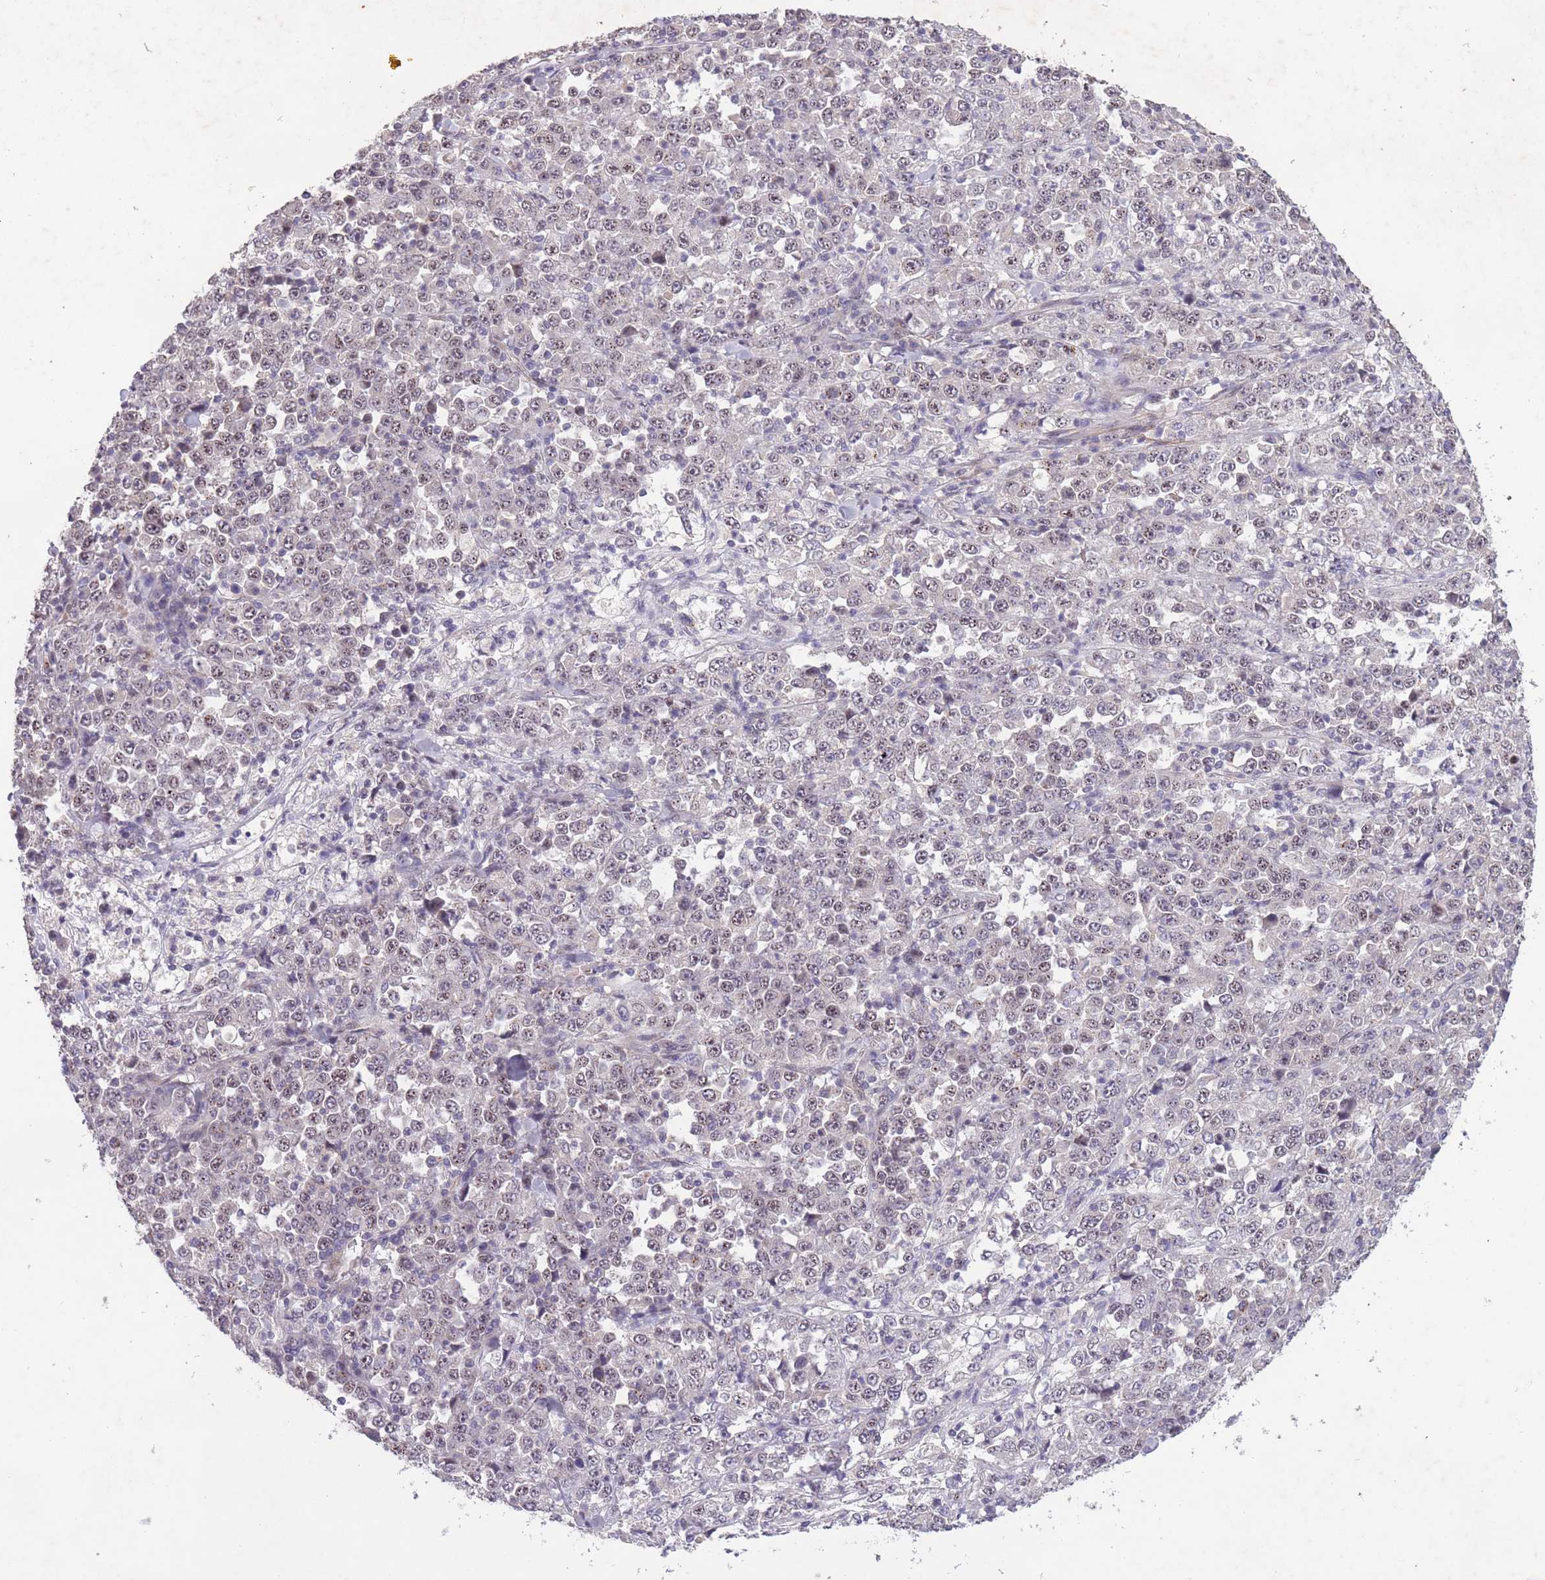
{"staining": {"intensity": "weak", "quantity": ">75%", "location": "nuclear"}, "tissue": "stomach cancer", "cell_type": "Tumor cells", "image_type": "cancer", "snomed": [{"axis": "morphology", "description": "Normal tissue, NOS"}, {"axis": "morphology", "description": "Adenocarcinoma, NOS"}, {"axis": "topography", "description": "Stomach, upper"}, {"axis": "topography", "description": "Stomach"}], "caption": "Weak nuclear protein positivity is present in about >75% of tumor cells in stomach cancer (adenocarcinoma).", "gene": "CBX6", "patient": {"sex": "male", "age": 59}}